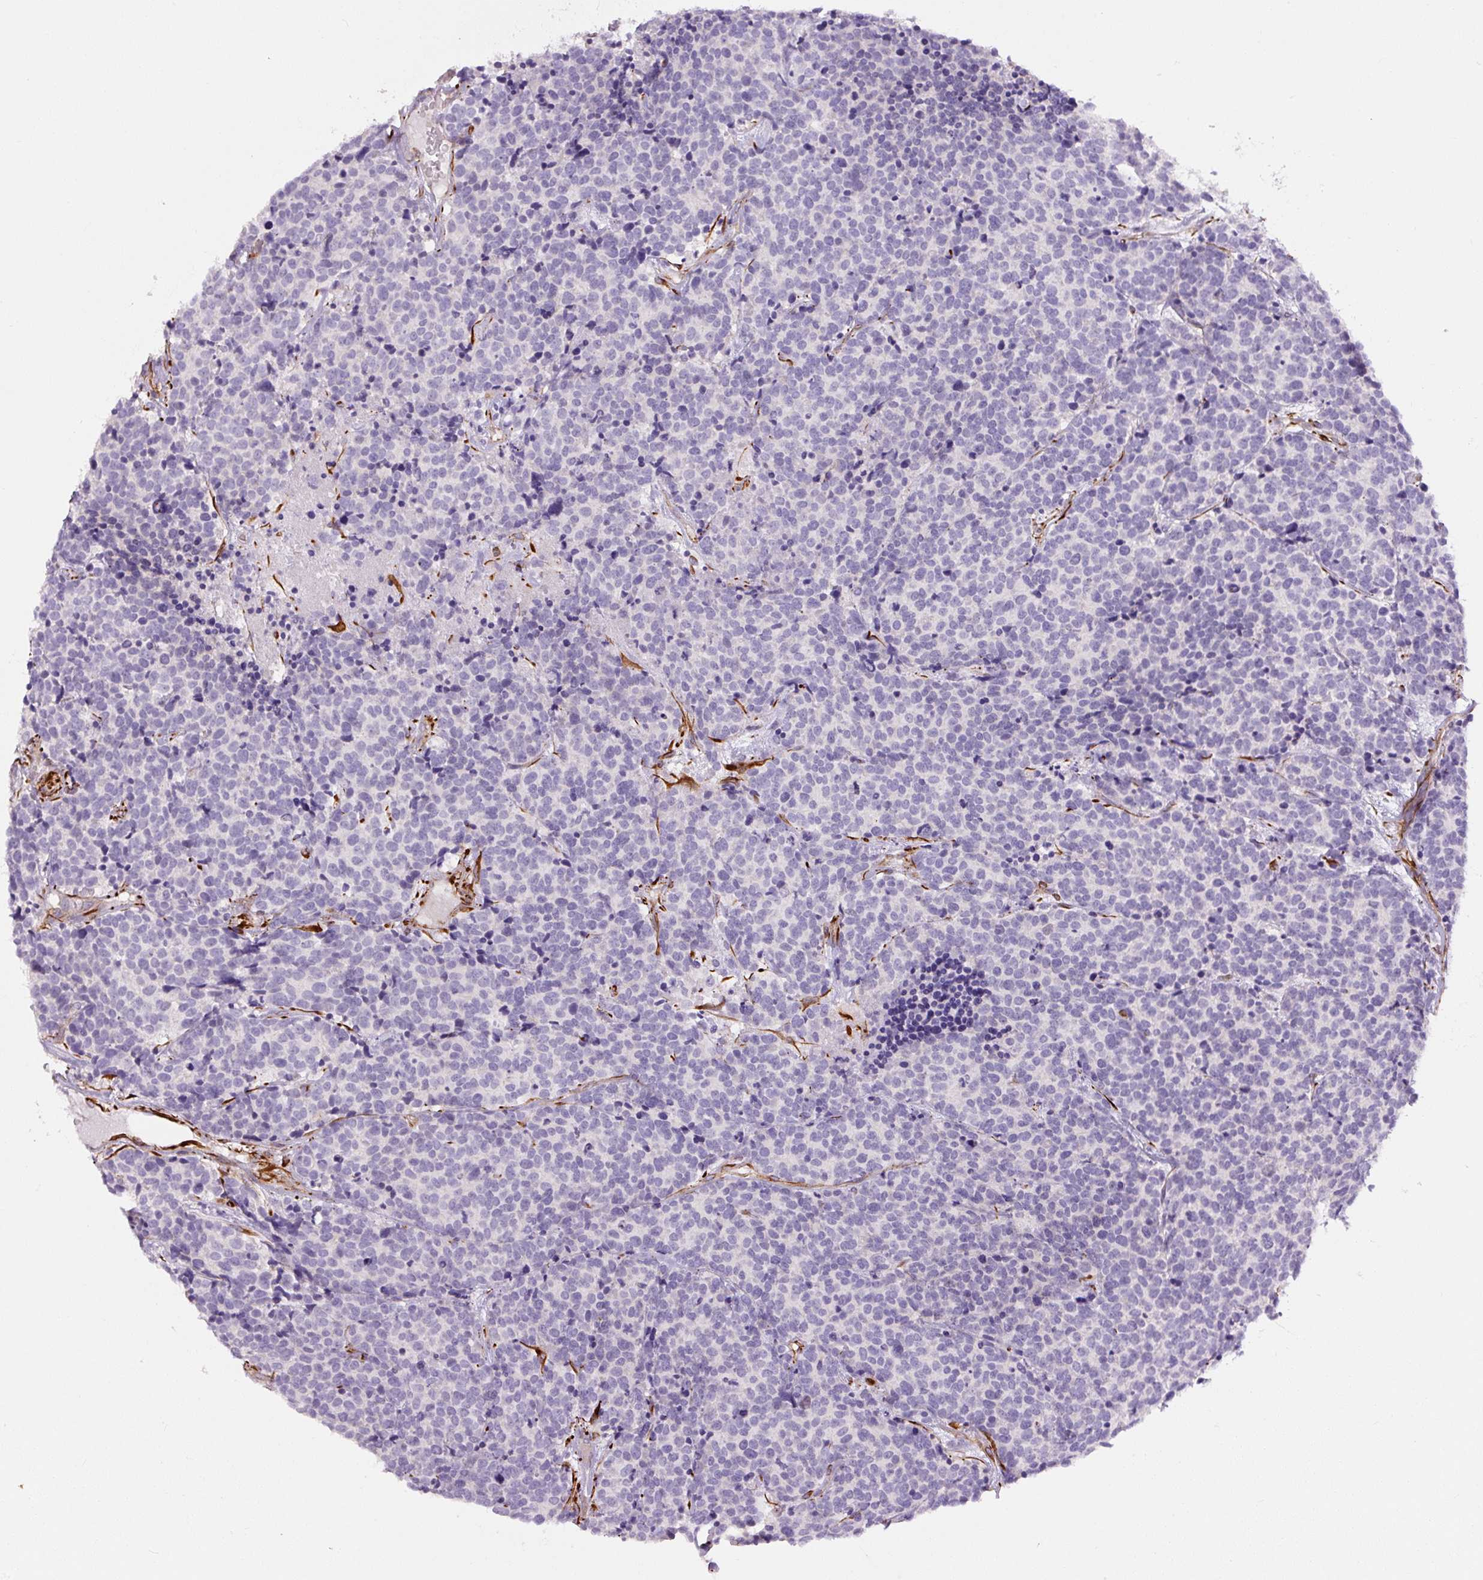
{"staining": {"intensity": "negative", "quantity": "none", "location": "none"}, "tissue": "carcinoid", "cell_type": "Tumor cells", "image_type": "cancer", "snomed": [{"axis": "morphology", "description": "Carcinoid, malignant, NOS"}, {"axis": "topography", "description": "Skin"}], "caption": "Immunohistochemical staining of carcinoid (malignant) reveals no significant expression in tumor cells.", "gene": "NES", "patient": {"sex": "female", "age": 79}}